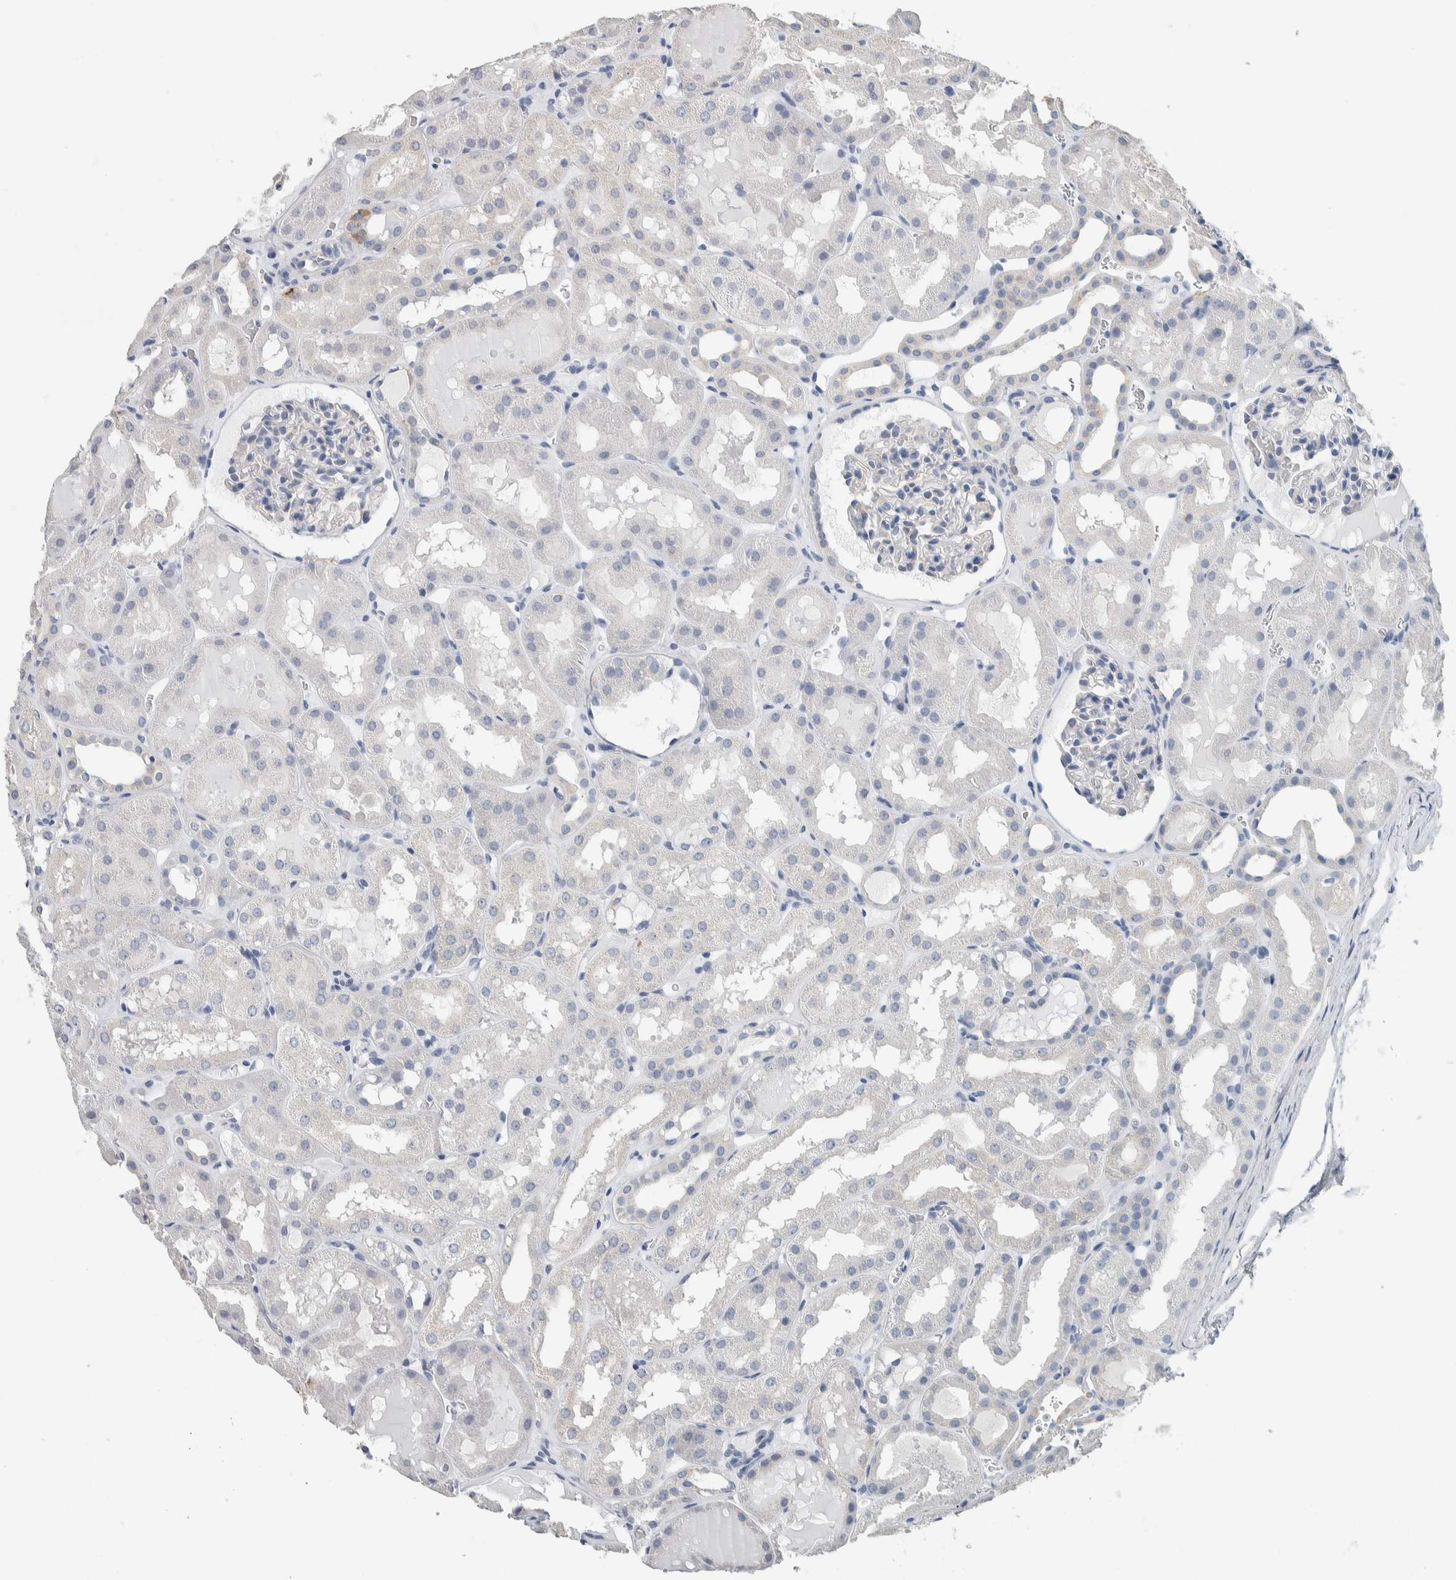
{"staining": {"intensity": "negative", "quantity": "none", "location": "none"}, "tissue": "kidney", "cell_type": "Cells in glomeruli", "image_type": "normal", "snomed": [{"axis": "morphology", "description": "Normal tissue, NOS"}, {"axis": "topography", "description": "Kidney"}, {"axis": "topography", "description": "Urinary bladder"}], "caption": "An immunohistochemistry (IHC) photomicrograph of benign kidney is shown. There is no staining in cells in glomeruli of kidney. (Brightfield microscopy of DAB immunohistochemistry (IHC) at high magnification).", "gene": "NEFM", "patient": {"sex": "male", "age": 16}}